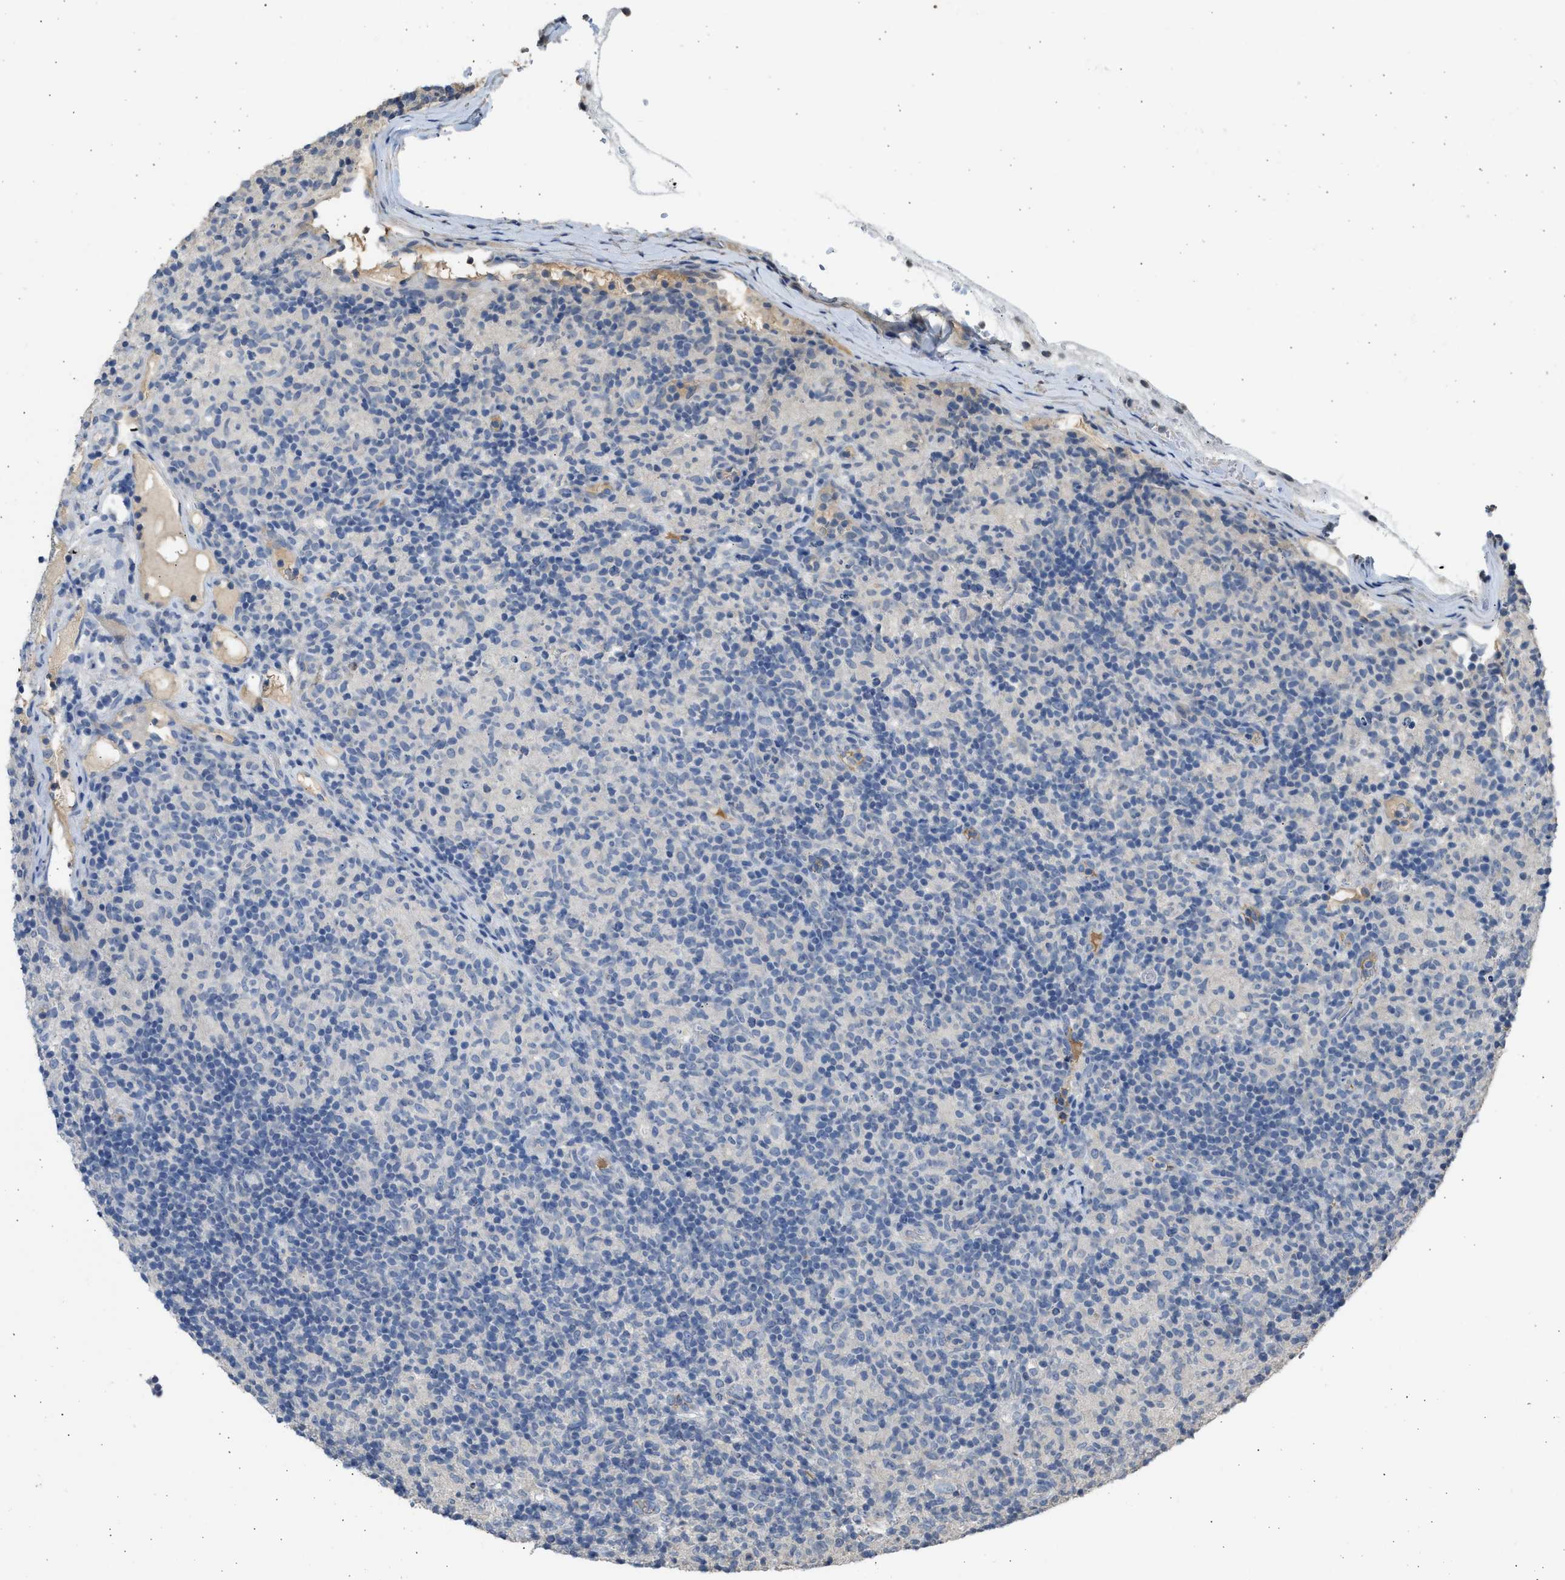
{"staining": {"intensity": "negative", "quantity": "none", "location": "none"}, "tissue": "lymphoma", "cell_type": "Tumor cells", "image_type": "cancer", "snomed": [{"axis": "morphology", "description": "Hodgkin's disease, NOS"}, {"axis": "topography", "description": "Lymph node"}], "caption": "Human Hodgkin's disease stained for a protein using immunohistochemistry (IHC) exhibits no staining in tumor cells.", "gene": "SULT2A1", "patient": {"sex": "male", "age": 70}}